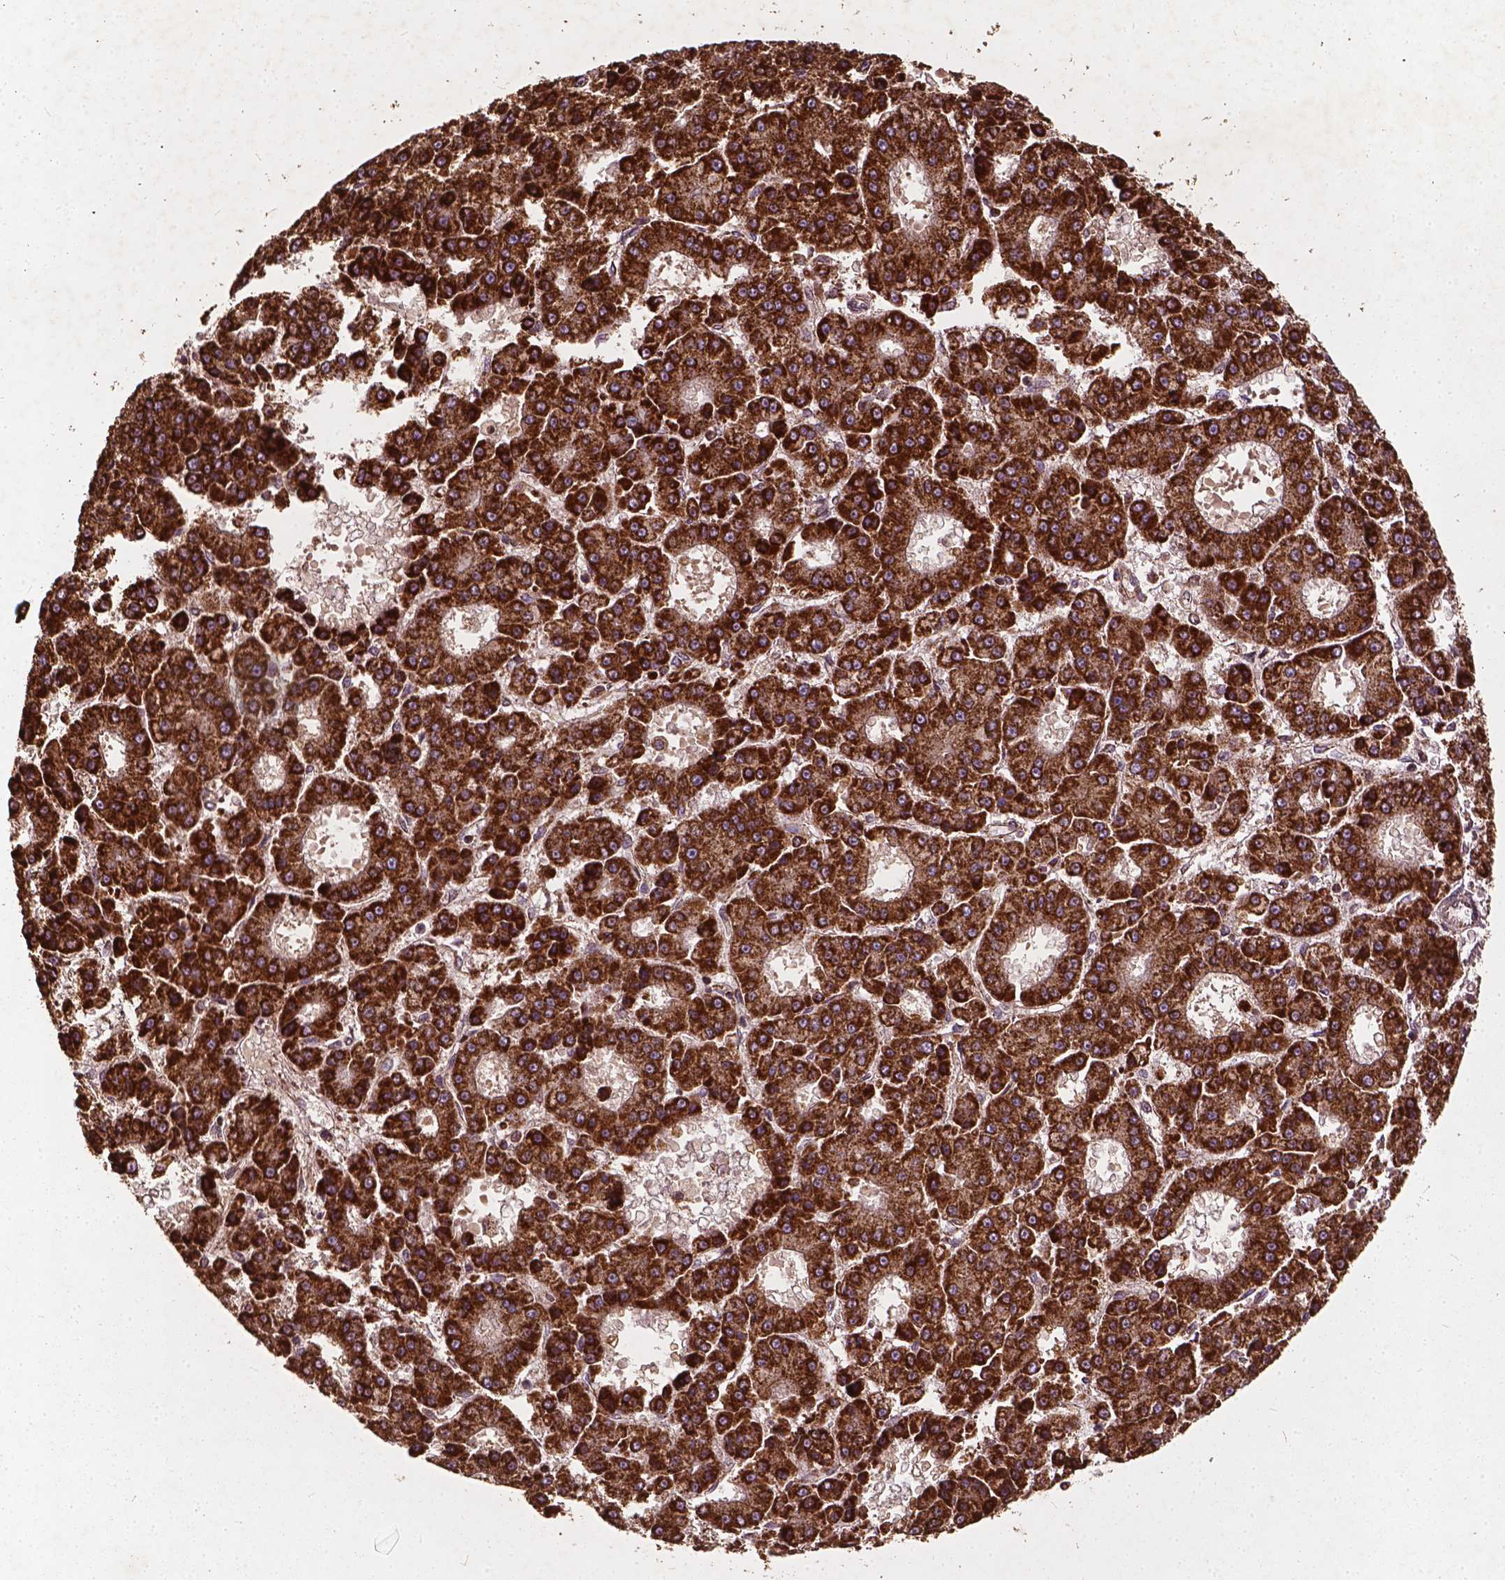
{"staining": {"intensity": "strong", "quantity": ">75%", "location": "cytoplasmic/membranous"}, "tissue": "liver cancer", "cell_type": "Tumor cells", "image_type": "cancer", "snomed": [{"axis": "morphology", "description": "Carcinoma, Hepatocellular, NOS"}, {"axis": "topography", "description": "Liver"}], "caption": "Liver cancer was stained to show a protein in brown. There is high levels of strong cytoplasmic/membranous positivity in approximately >75% of tumor cells.", "gene": "UBXN2A", "patient": {"sex": "male", "age": 70}}